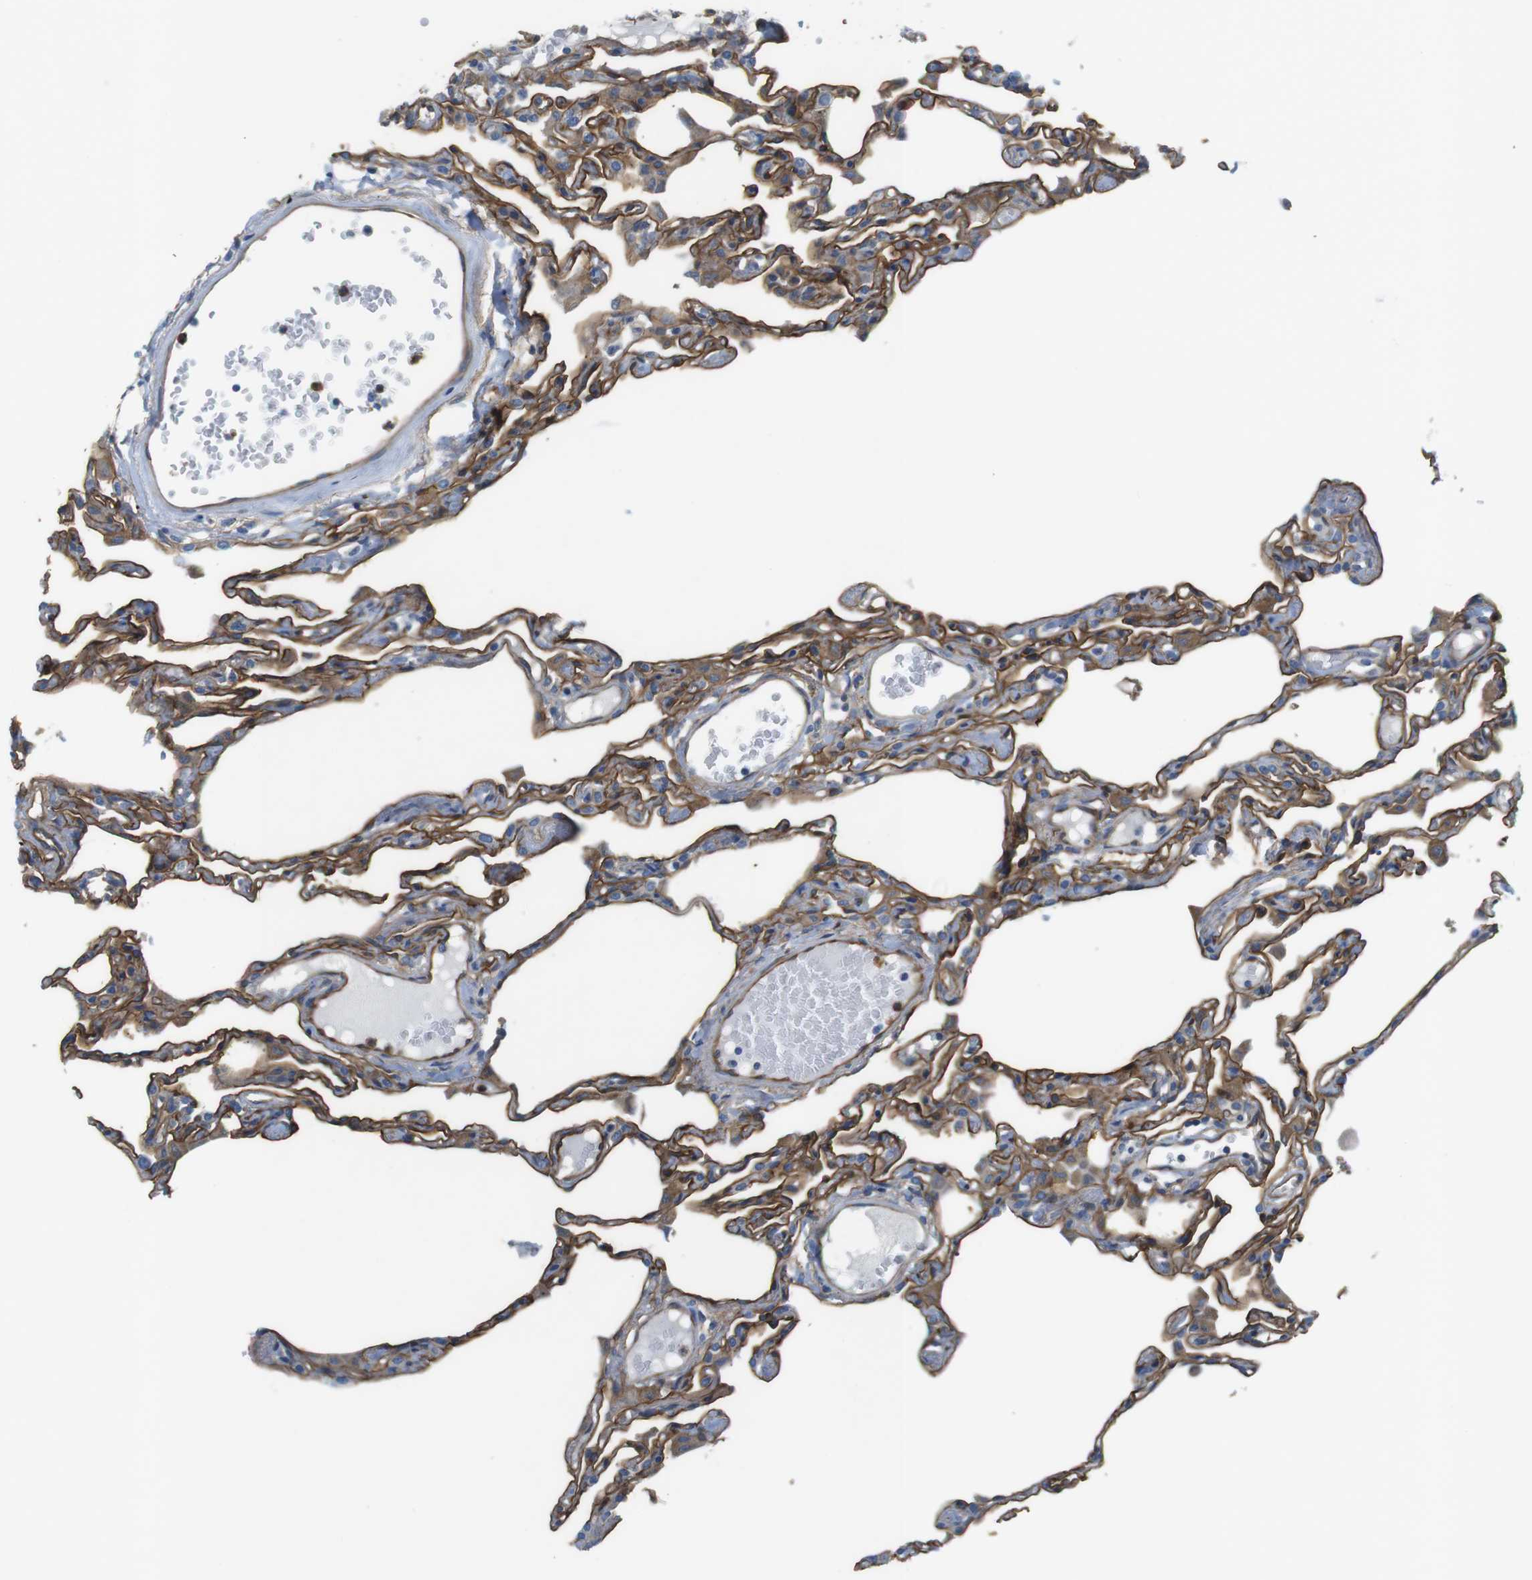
{"staining": {"intensity": "strong", "quantity": ">75%", "location": "cytoplasmic/membranous"}, "tissue": "lung", "cell_type": "Alveolar cells", "image_type": "normal", "snomed": [{"axis": "morphology", "description": "Normal tissue, NOS"}, {"axis": "topography", "description": "Lung"}], "caption": "DAB immunohistochemical staining of unremarkable lung reveals strong cytoplasmic/membranous protein positivity in about >75% of alveolar cells.", "gene": "EMP2", "patient": {"sex": "female", "age": 49}}